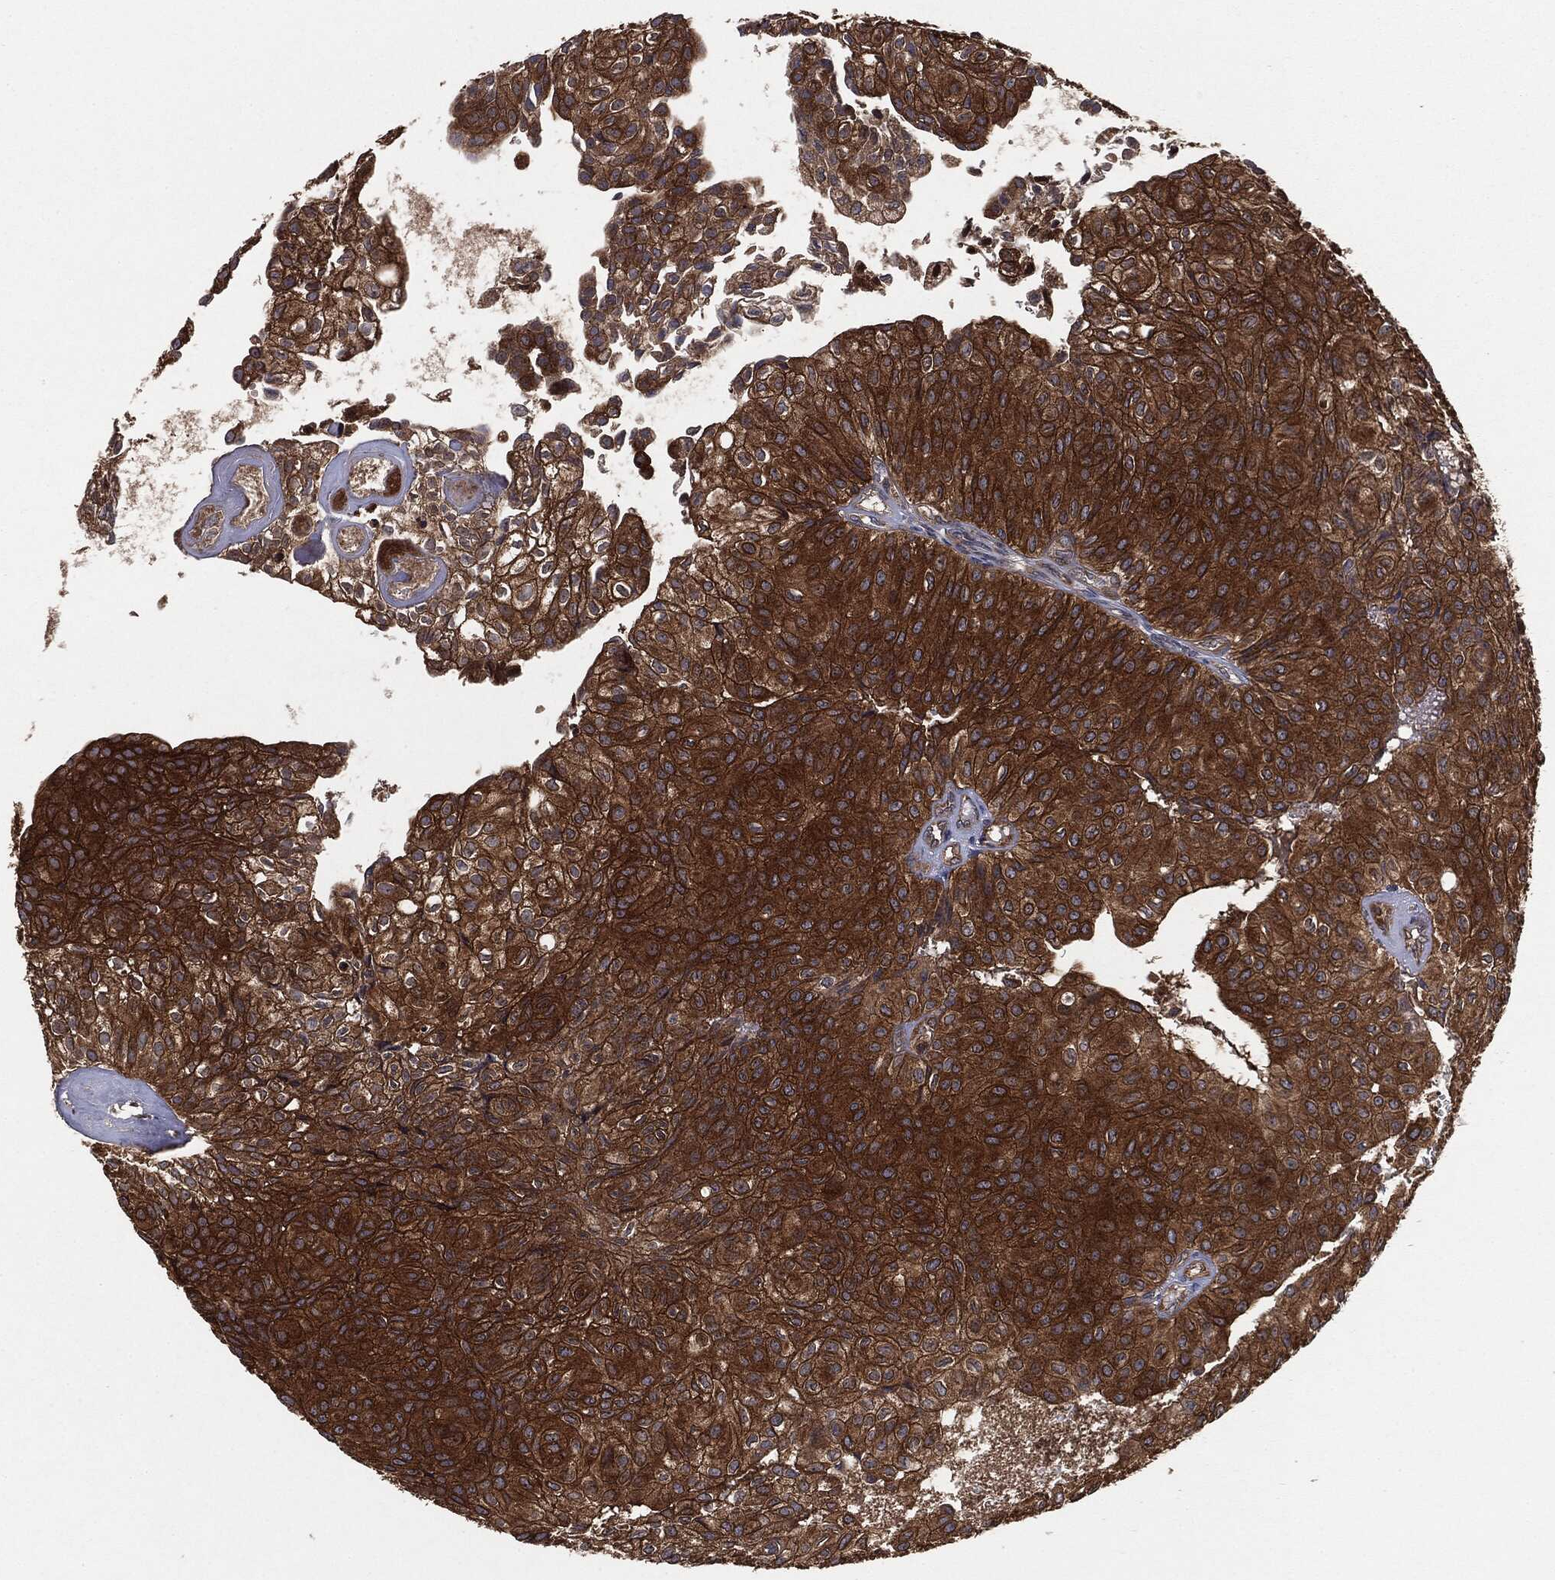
{"staining": {"intensity": "strong", "quantity": ">75%", "location": "cytoplasmic/membranous"}, "tissue": "urothelial cancer", "cell_type": "Tumor cells", "image_type": "cancer", "snomed": [{"axis": "morphology", "description": "Urothelial carcinoma, Low grade"}, {"axis": "topography", "description": "Urinary bladder"}], "caption": "Tumor cells display strong cytoplasmic/membranous staining in about >75% of cells in urothelial cancer. Using DAB (brown) and hematoxylin (blue) stains, captured at high magnification using brightfield microscopy.", "gene": "NME1", "patient": {"sex": "male", "age": 89}}